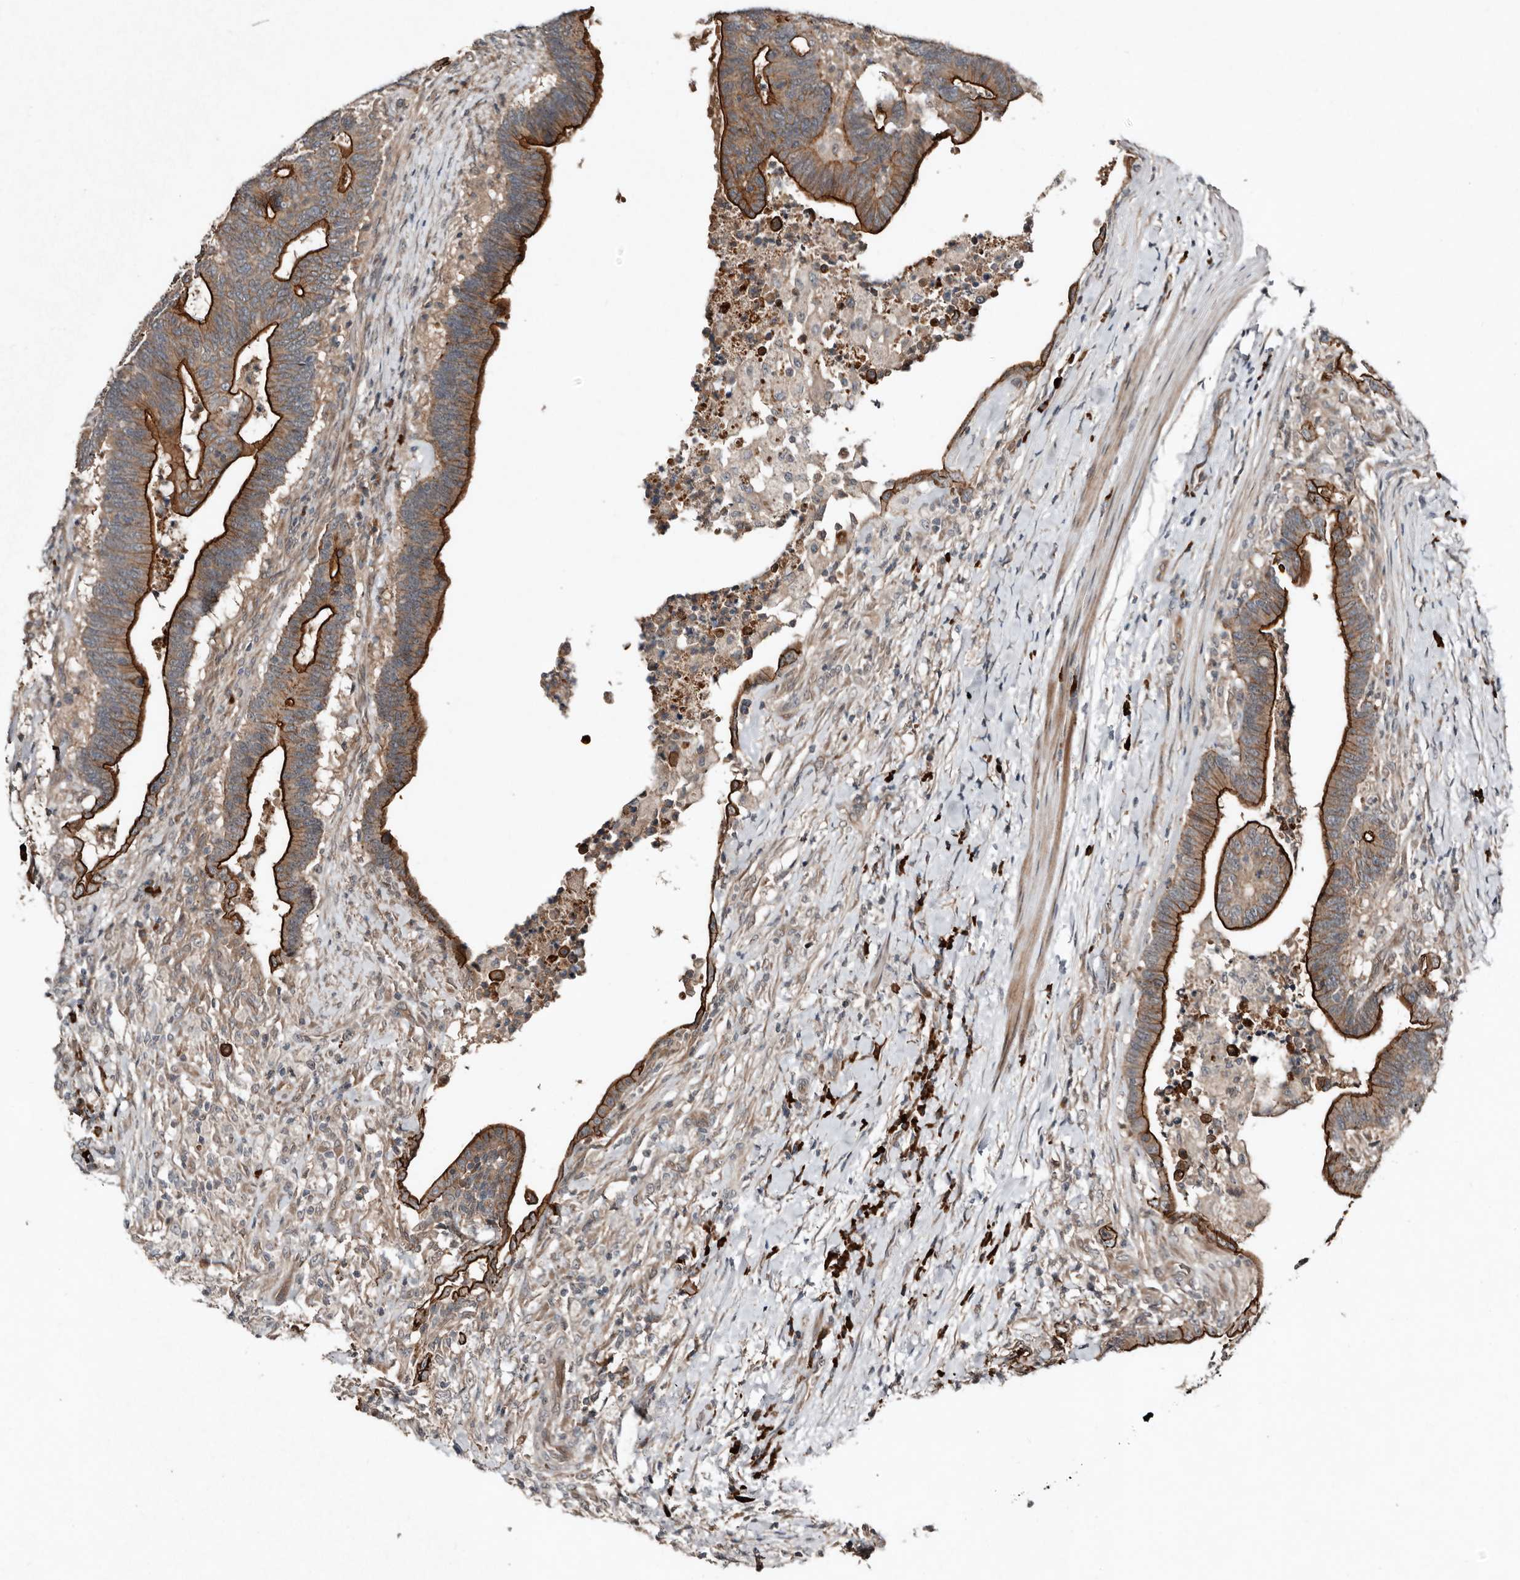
{"staining": {"intensity": "strong", "quantity": "25%-75%", "location": "cytoplasmic/membranous"}, "tissue": "colorectal cancer", "cell_type": "Tumor cells", "image_type": "cancer", "snomed": [{"axis": "morphology", "description": "Adenocarcinoma, NOS"}, {"axis": "topography", "description": "Colon"}], "caption": "Immunohistochemical staining of colorectal cancer displays high levels of strong cytoplasmic/membranous staining in about 25%-75% of tumor cells.", "gene": "TEAD3", "patient": {"sex": "female", "age": 66}}